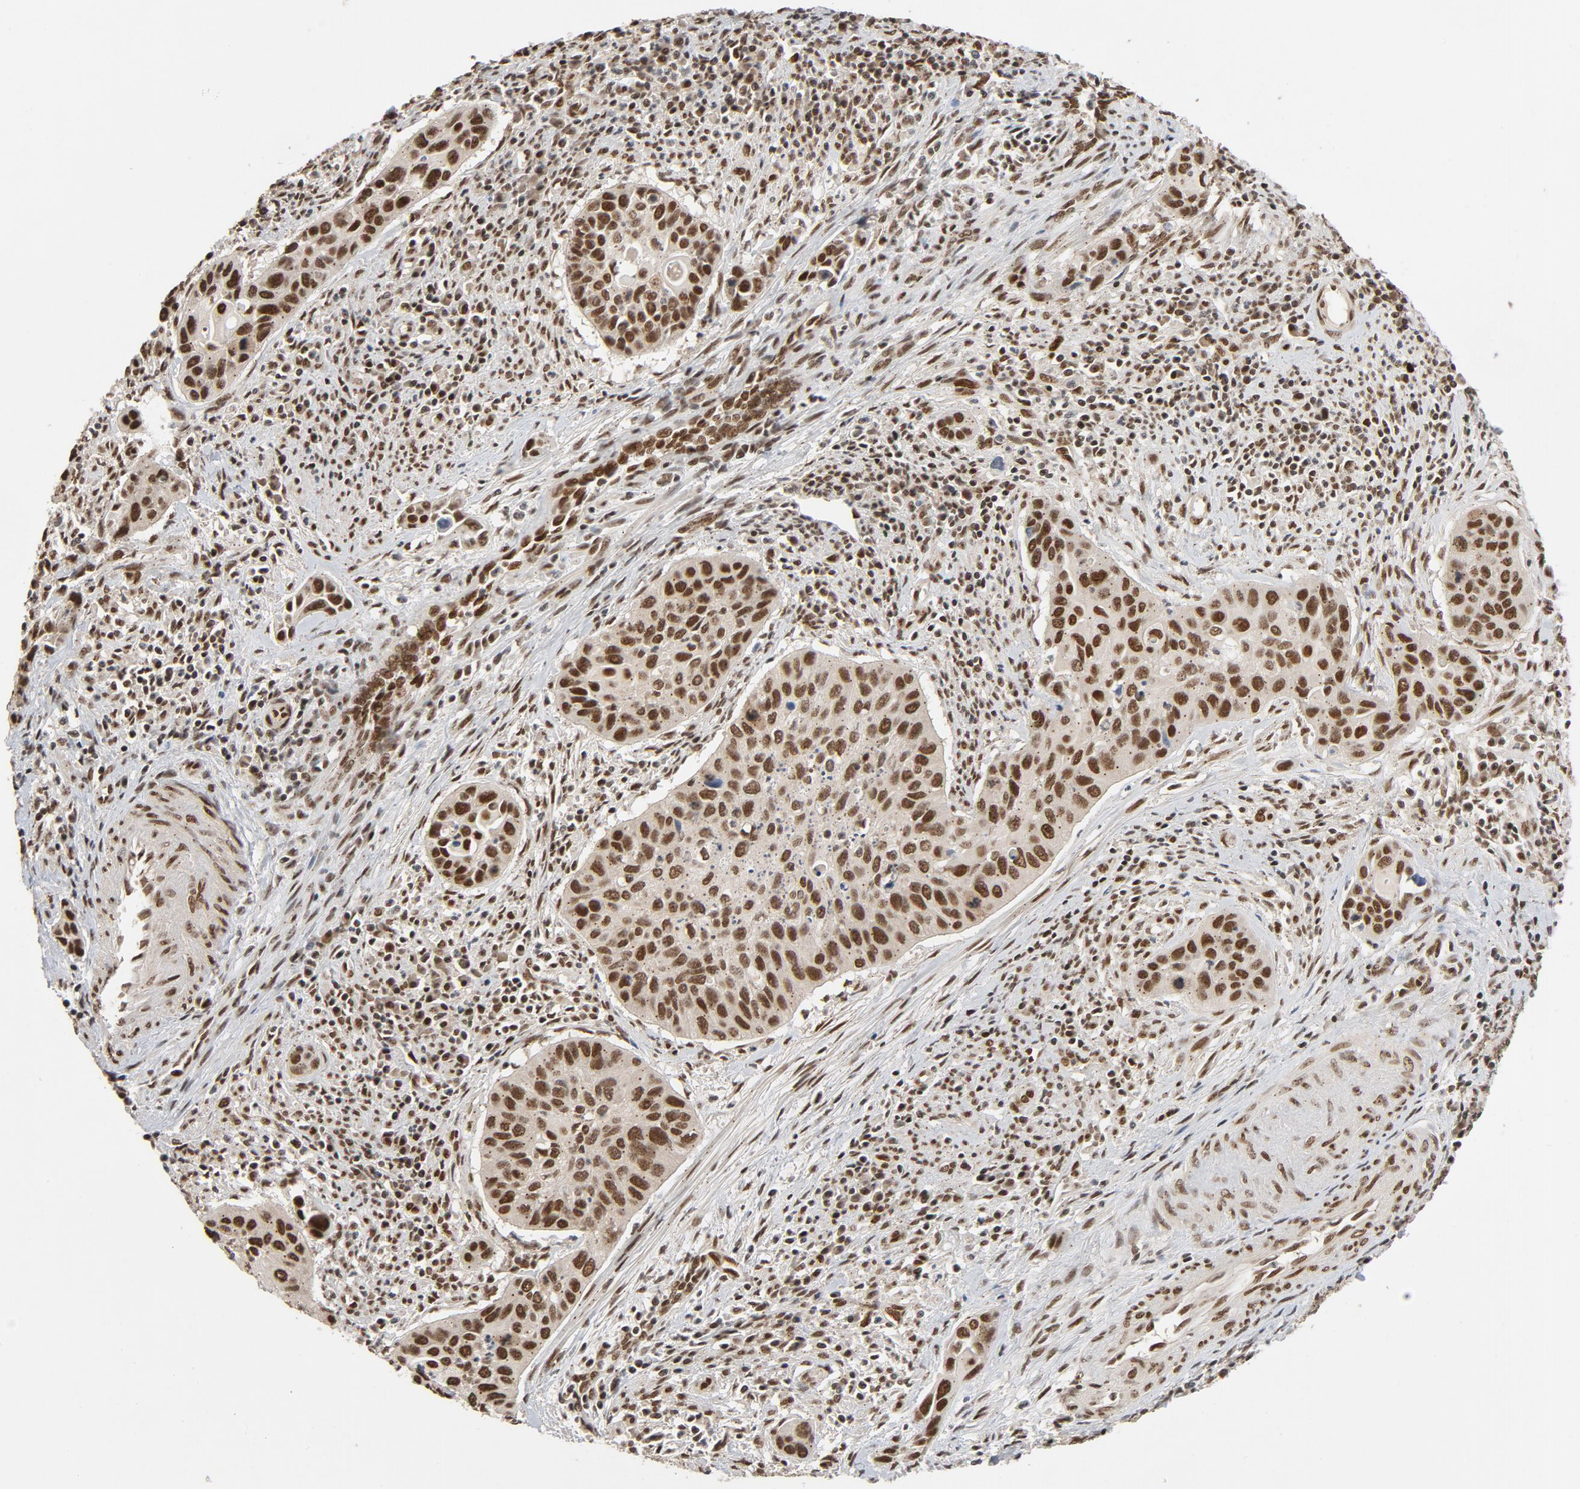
{"staining": {"intensity": "strong", "quantity": ">75%", "location": "nuclear"}, "tissue": "cervical cancer", "cell_type": "Tumor cells", "image_type": "cancer", "snomed": [{"axis": "morphology", "description": "Adenocarcinoma, NOS"}, {"axis": "topography", "description": "Cervix"}], "caption": "Protein staining of adenocarcinoma (cervical) tissue exhibits strong nuclear staining in approximately >75% of tumor cells.", "gene": "SMARCD1", "patient": {"sex": "female", "age": 29}}